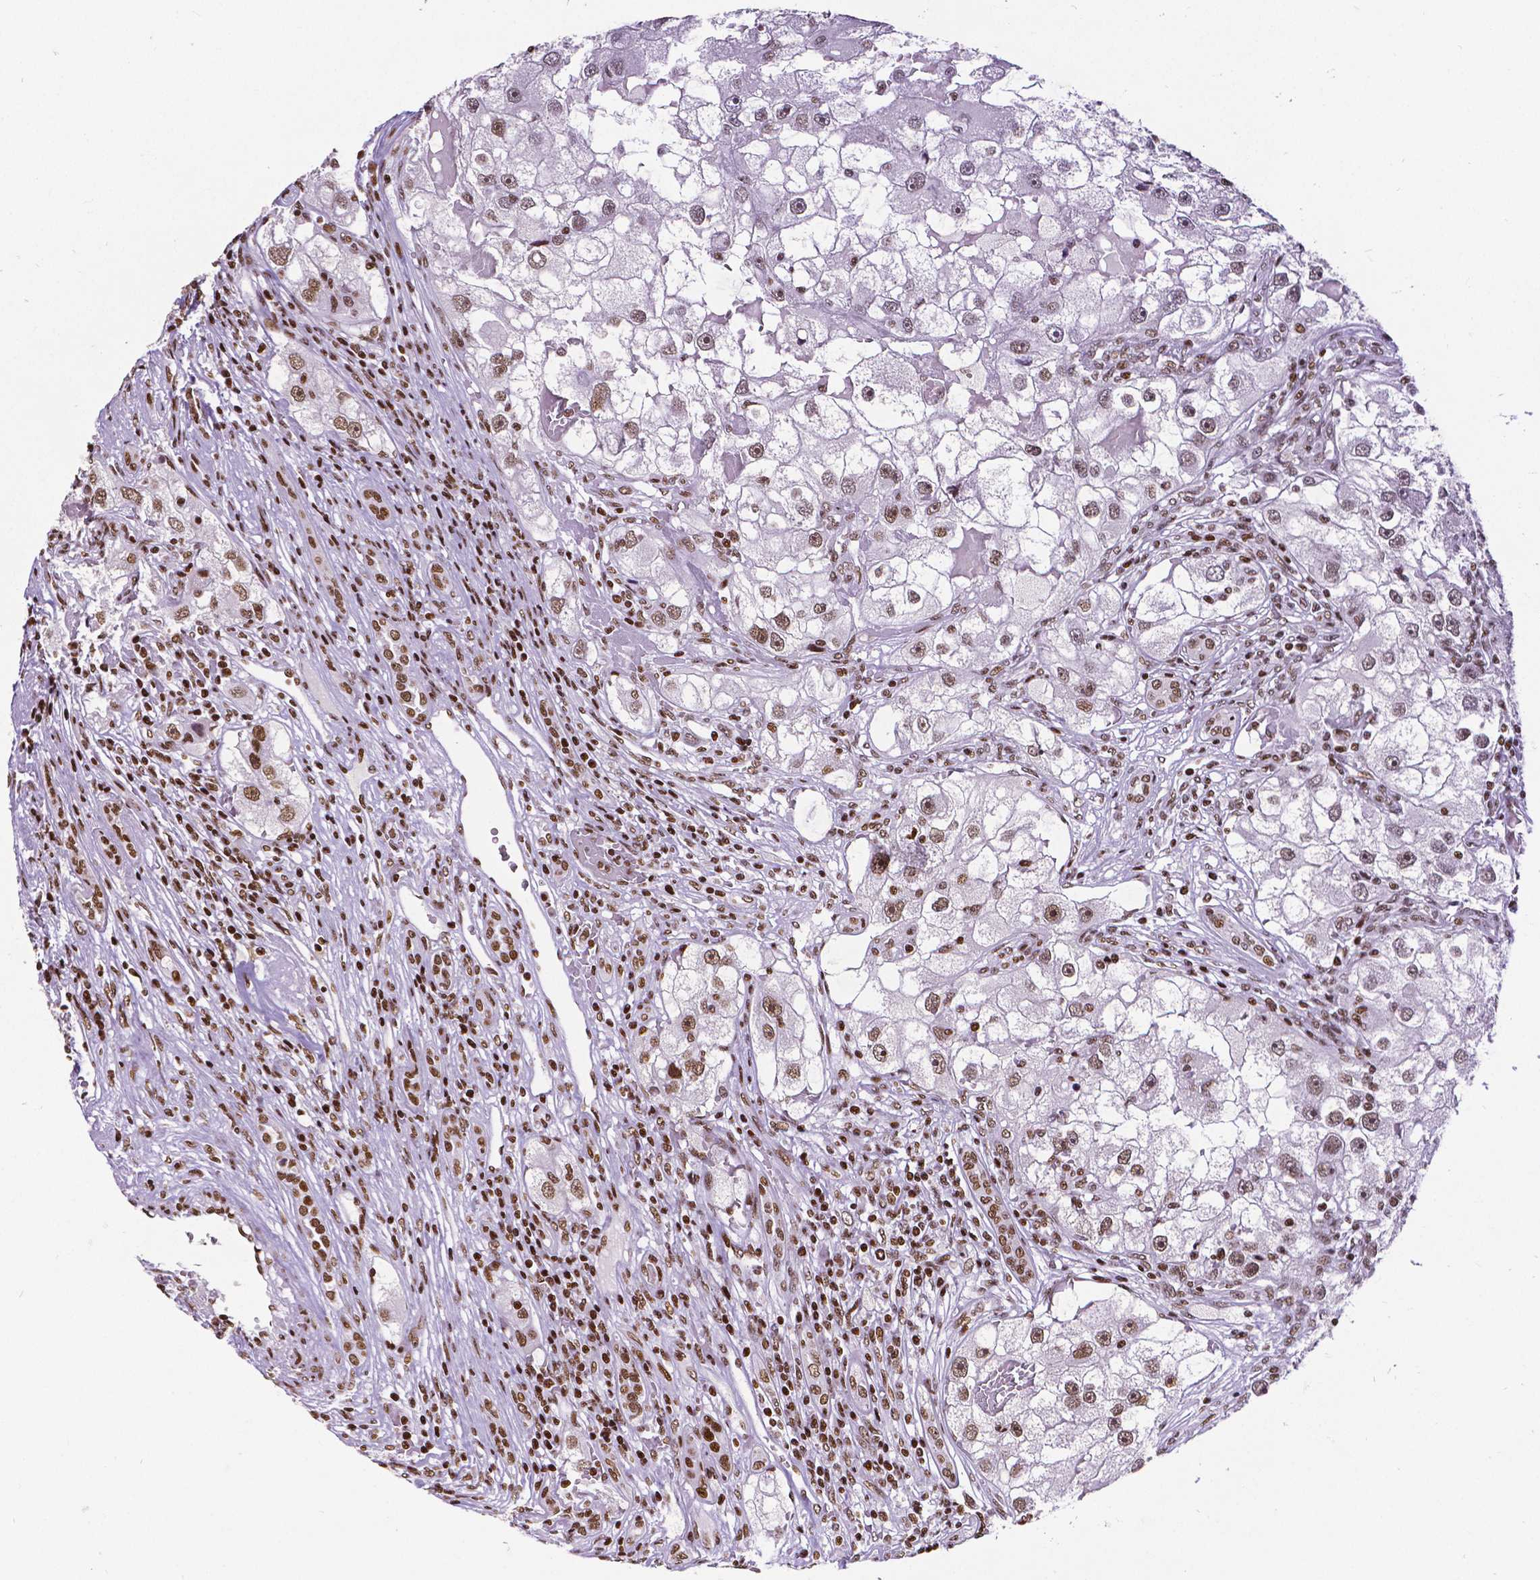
{"staining": {"intensity": "moderate", "quantity": ">75%", "location": "nuclear"}, "tissue": "renal cancer", "cell_type": "Tumor cells", "image_type": "cancer", "snomed": [{"axis": "morphology", "description": "Adenocarcinoma, NOS"}, {"axis": "topography", "description": "Kidney"}], "caption": "Immunohistochemical staining of human renal adenocarcinoma demonstrates moderate nuclear protein positivity in approximately >75% of tumor cells.", "gene": "CTCF", "patient": {"sex": "male", "age": 63}}